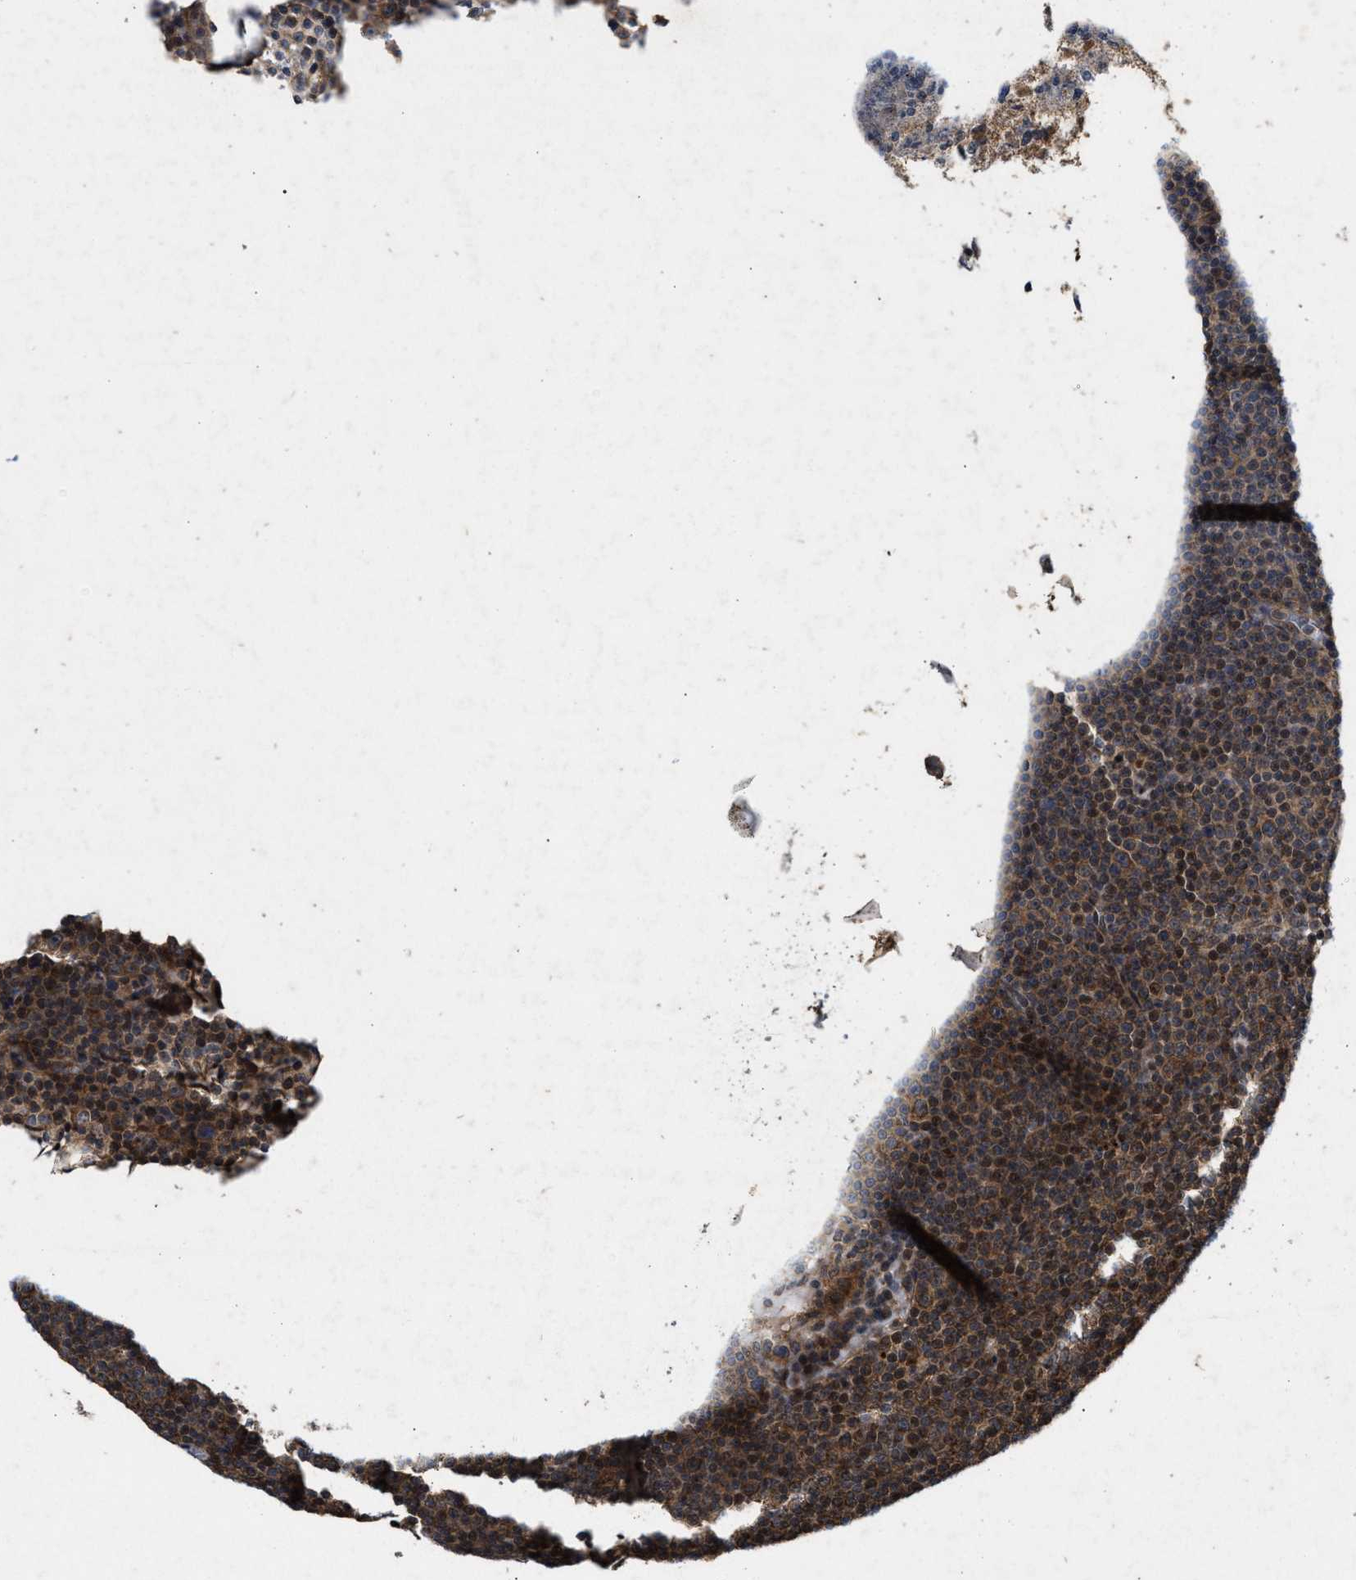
{"staining": {"intensity": "moderate", "quantity": "25%-75%", "location": "cytoplasmic/membranous"}, "tissue": "lymphoma", "cell_type": "Tumor cells", "image_type": "cancer", "snomed": [{"axis": "morphology", "description": "Malignant lymphoma, non-Hodgkin's type, Low grade"}, {"axis": "topography", "description": "Lymph node"}], "caption": "A high-resolution image shows IHC staining of low-grade malignant lymphoma, non-Hodgkin's type, which exhibits moderate cytoplasmic/membranous staining in about 25%-75% of tumor cells. The staining was performed using DAB, with brown indicating positive protein expression. Nuclei are stained blue with hematoxylin.", "gene": "CFLAR", "patient": {"sex": "female", "age": 67}}